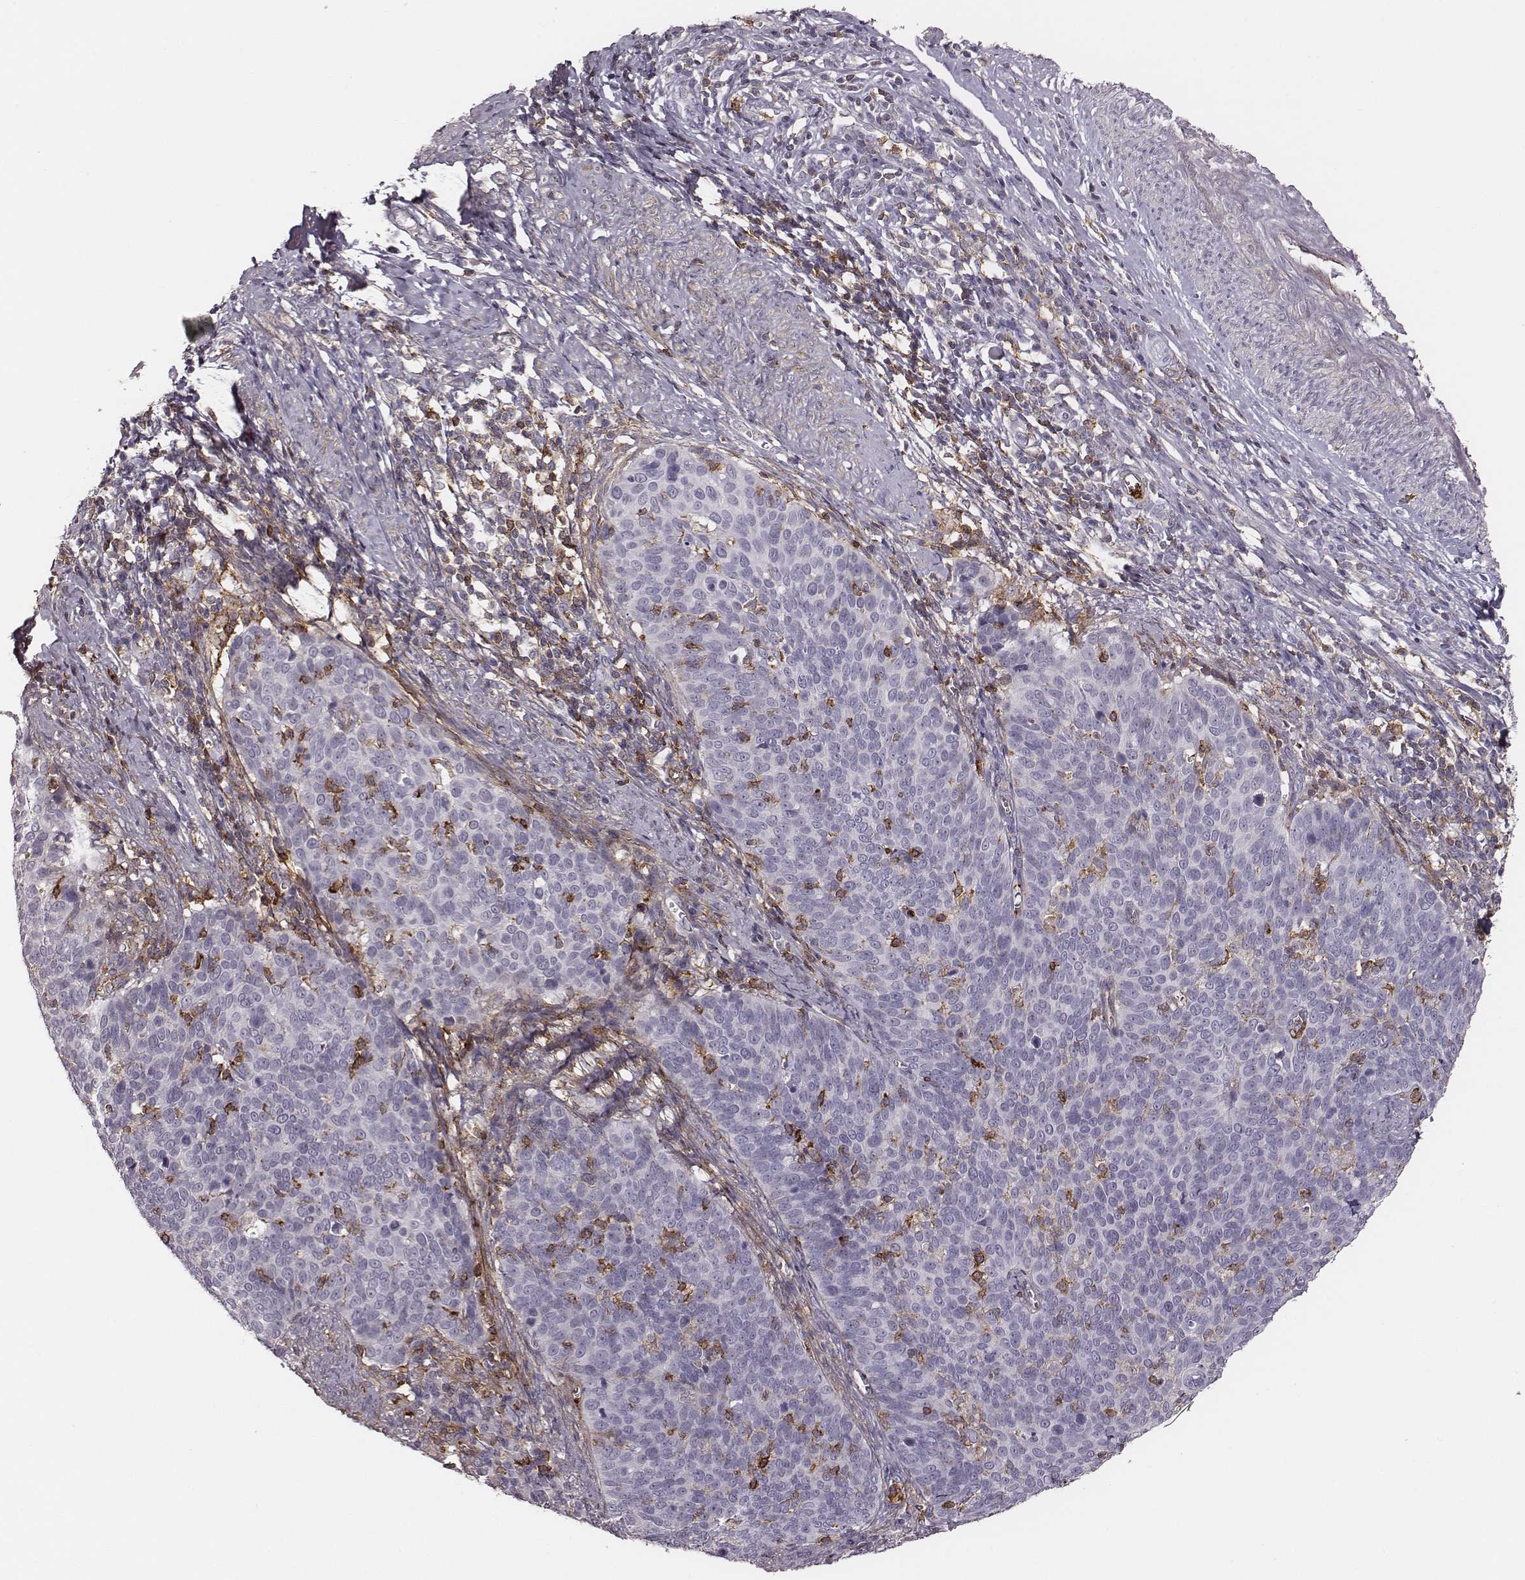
{"staining": {"intensity": "negative", "quantity": "none", "location": "none"}, "tissue": "cervical cancer", "cell_type": "Tumor cells", "image_type": "cancer", "snomed": [{"axis": "morphology", "description": "Normal tissue, NOS"}, {"axis": "morphology", "description": "Squamous cell carcinoma, NOS"}, {"axis": "topography", "description": "Cervix"}], "caption": "Immunohistochemistry image of squamous cell carcinoma (cervical) stained for a protein (brown), which shows no positivity in tumor cells.", "gene": "ZYX", "patient": {"sex": "female", "age": 39}}